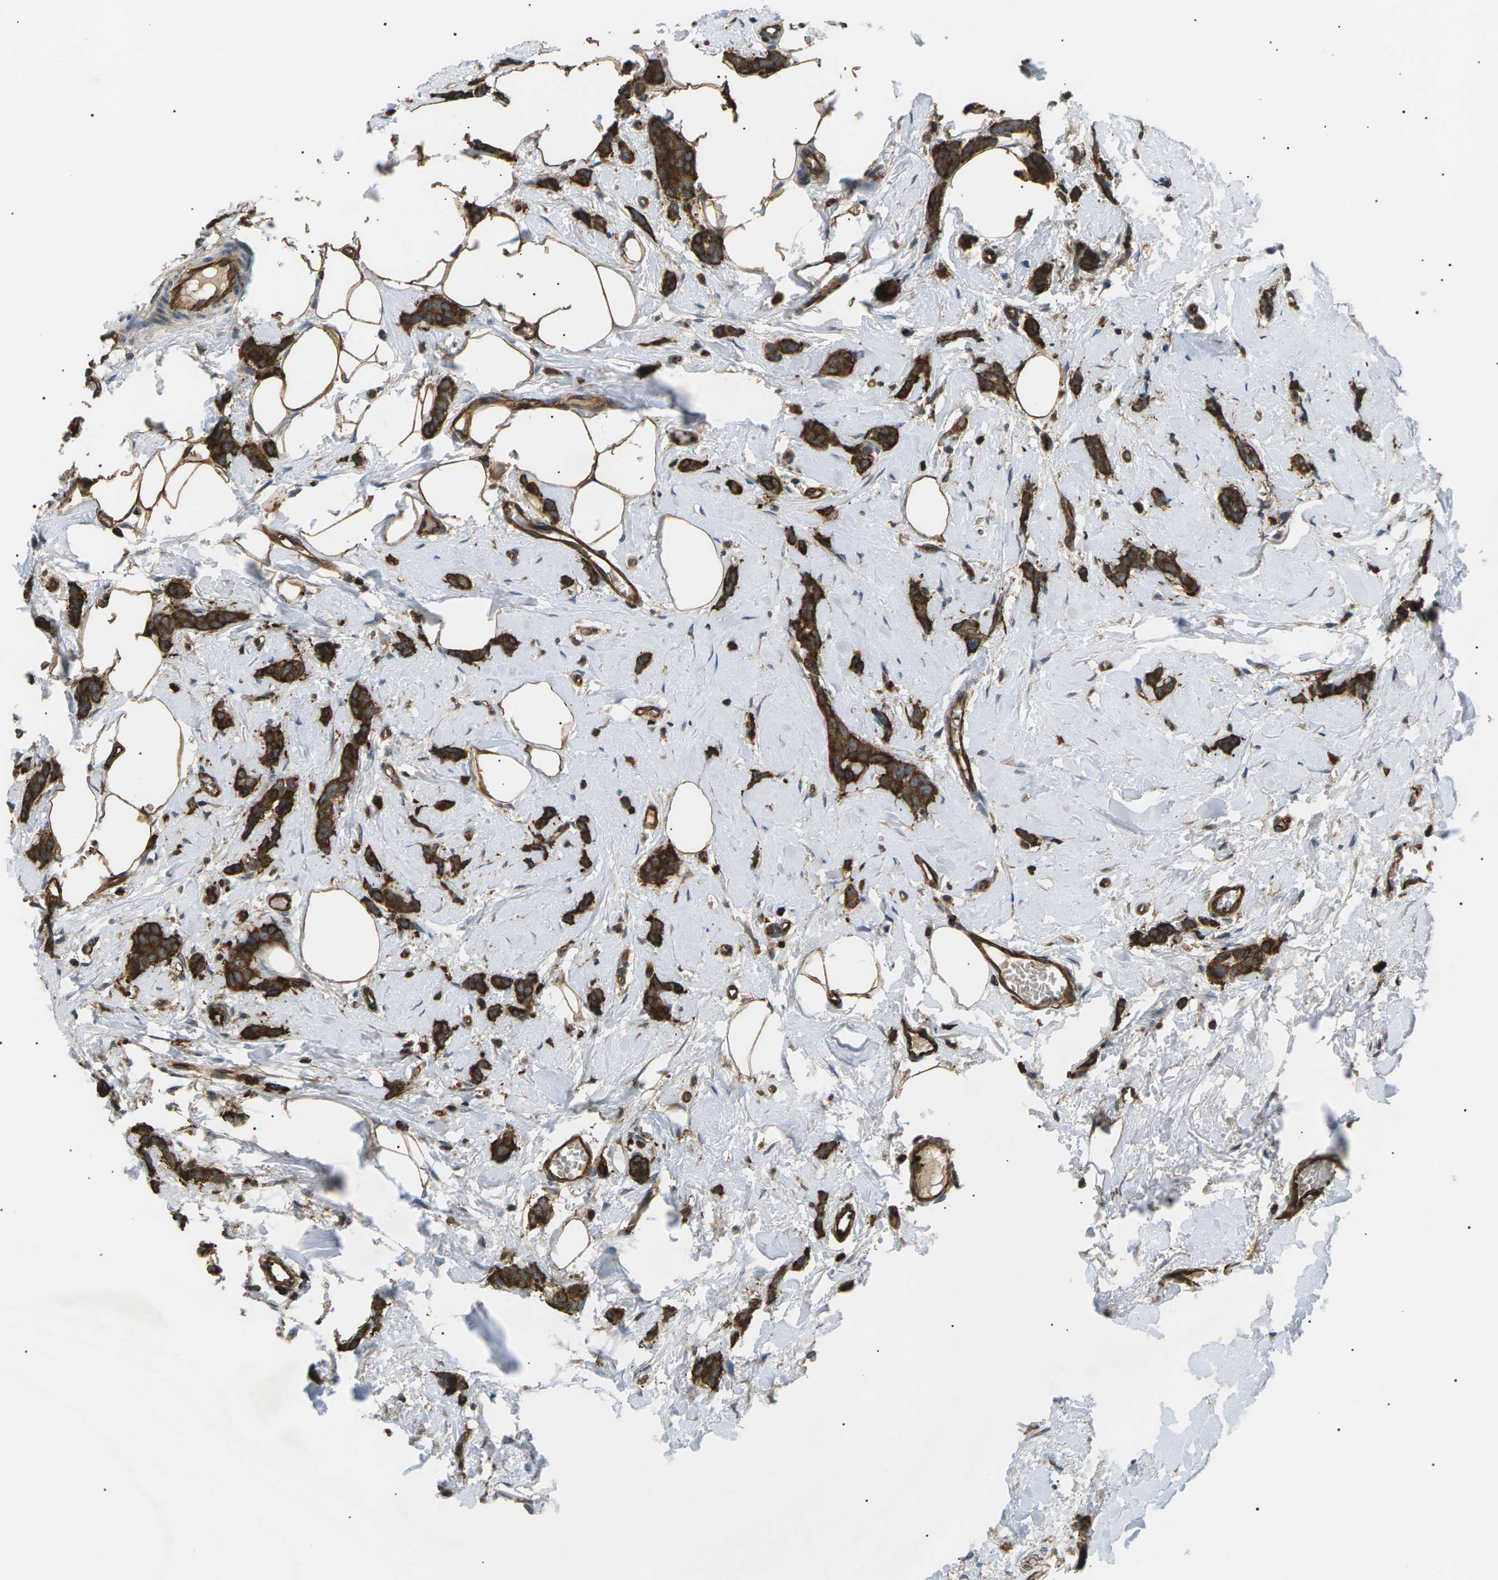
{"staining": {"intensity": "strong", "quantity": ">75%", "location": "cytoplasmic/membranous"}, "tissue": "breast cancer", "cell_type": "Tumor cells", "image_type": "cancer", "snomed": [{"axis": "morphology", "description": "Lobular carcinoma"}, {"axis": "topography", "description": "Skin"}, {"axis": "topography", "description": "Breast"}], "caption": "Immunohistochemistry (IHC) of human breast lobular carcinoma displays high levels of strong cytoplasmic/membranous staining in about >75% of tumor cells. The staining was performed using DAB (3,3'-diaminobenzidine), with brown indicating positive protein expression. Nuclei are stained blue with hematoxylin.", "gene": "TMTC4", "patient": {"sex": "female", "age": 46}}